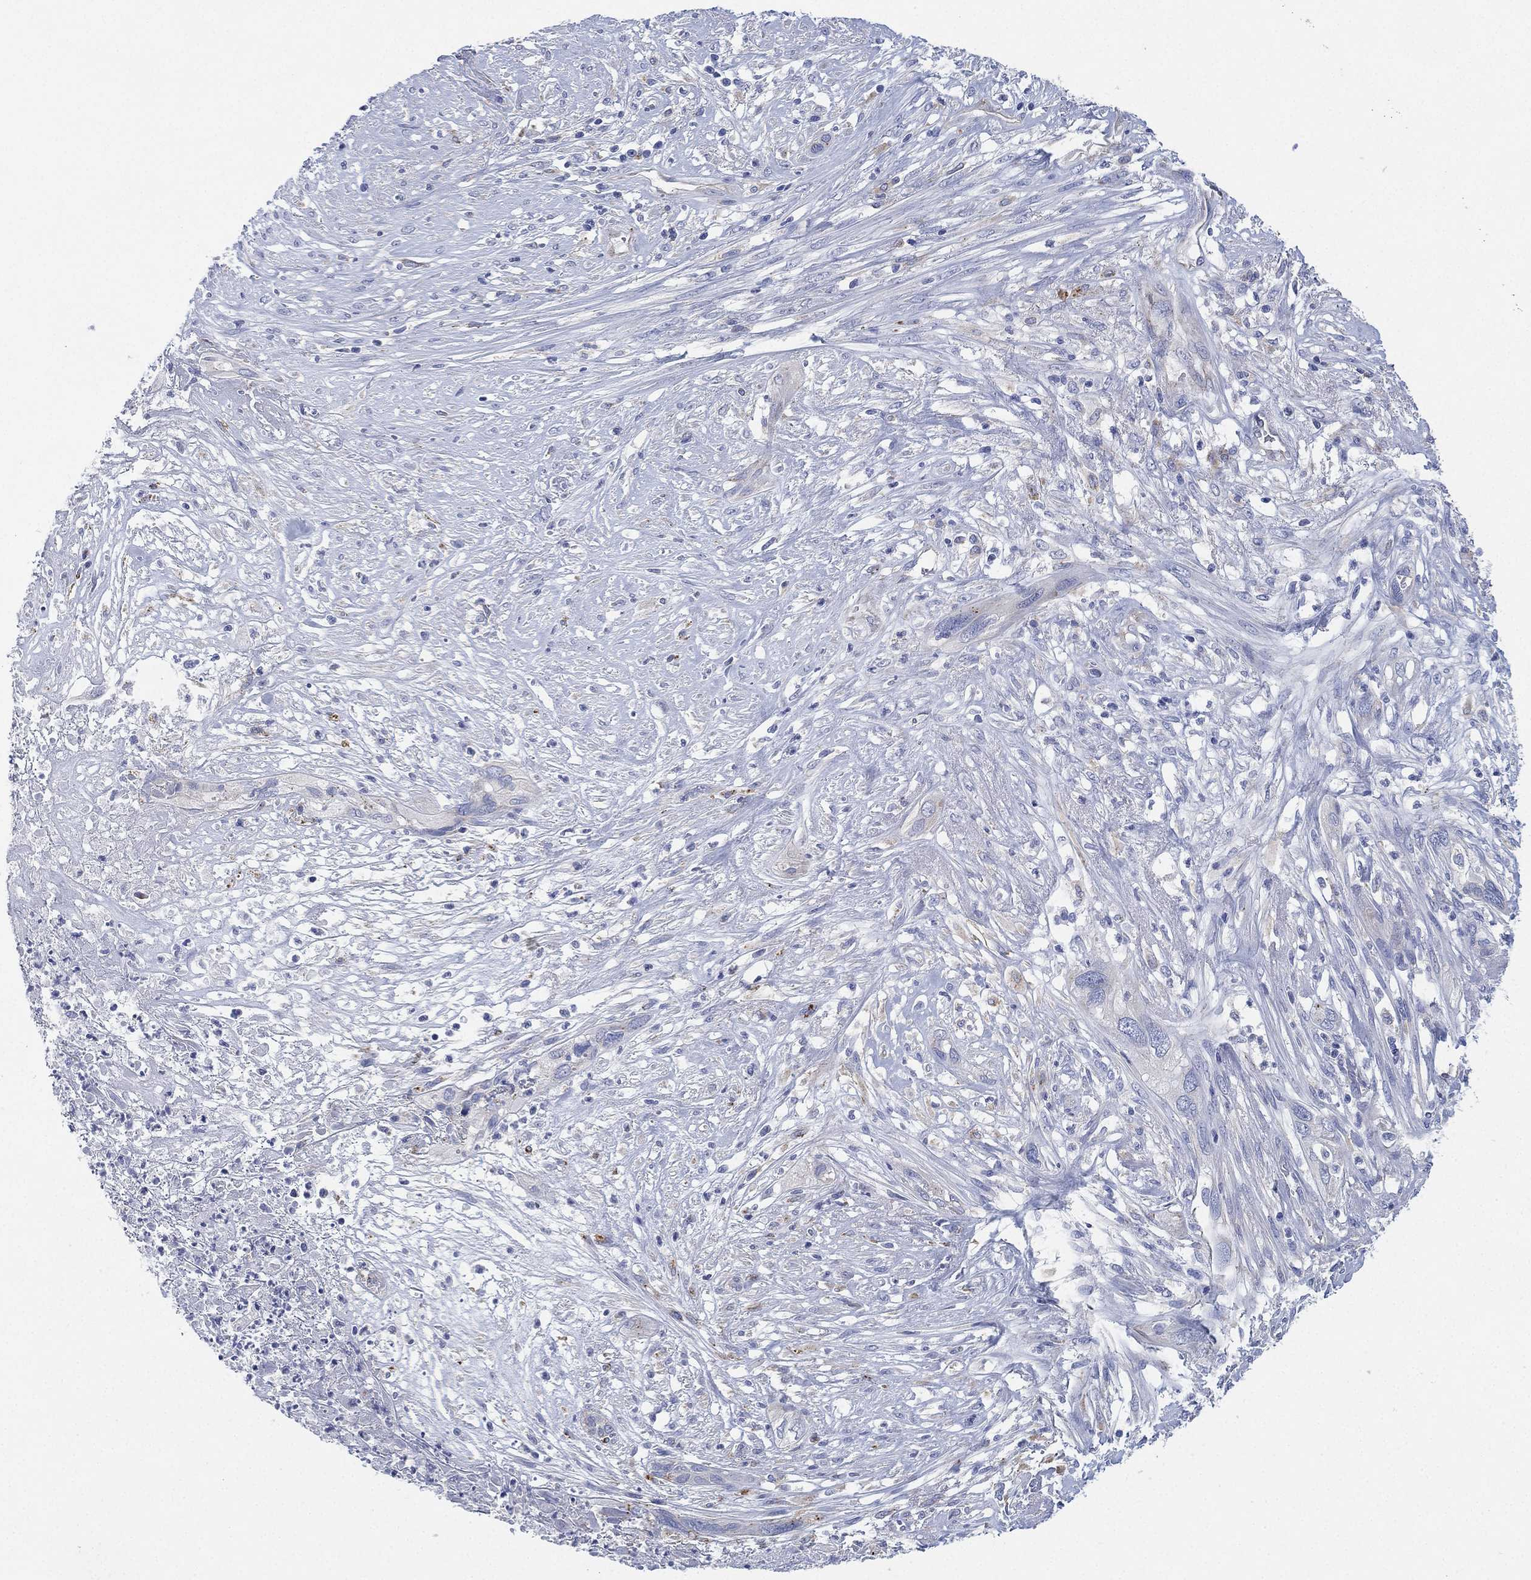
{"staining": {"intensity": "negative", "quantity": "none", "location": "none"}, "tissue": "cervical cancer", "cell_type": "Tumor cells", "image_type": "cancer", "snomed": [{"axis": "morphology", "description": "Squamous cell carcinoma, NOS"}, {"axis": "topography", "description": "Cervix"}], "caption": "High power microscopy histopathology image of an immunohistochemistry (IHC) image of cervical cancer, revealing no significant staining in tumor cells. (DAB immunohistochemistry (IHC) with hematoxylin counter stain).", "gene": "GALNS", "patient": {"sex": "female", "age": 57}}